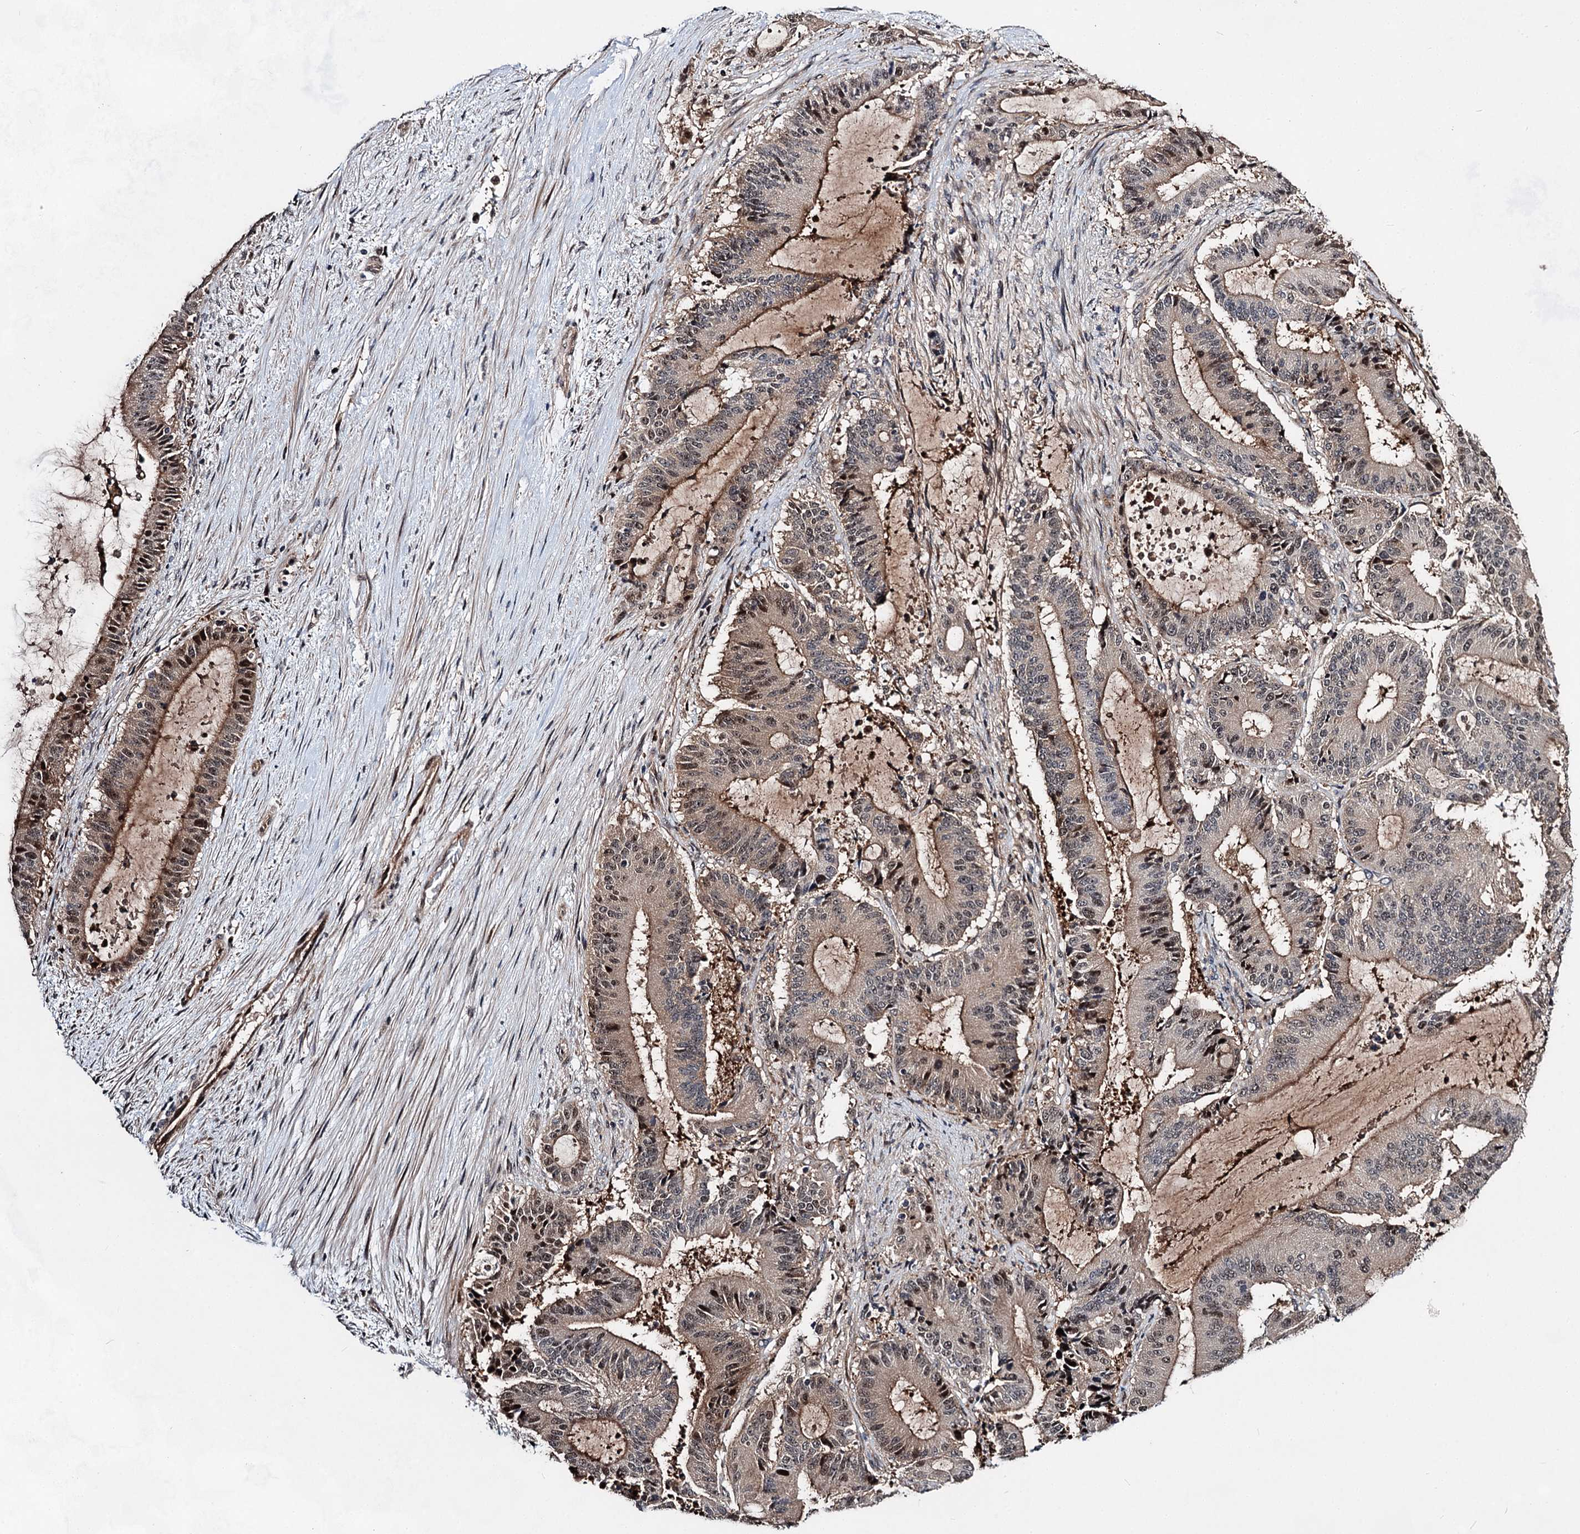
{"staining": {"intensity": "moderate", "quantity": "25%-75%", "location": "cytoplasmic/membranous,nuclear"}, "tissue": "liver cancer", "cell_type": "Tumor cells", "image_type": "cancer", "snomed": [{"axis": "morphology", "description": "Normal tissue, NOS"}, {"axis": "morphology", "description": "Cholangiocarcinoma"}, {"axis": "topography", "description": "Liver"}, {"axis": "topography", "description": "Peripheral nerve tissue"}], "caption": "Immunohistochemical staining of cholangiocarcinoma (liver) reveals medium levels of moderate cytoplasmic/membranous and nuclear staining in about 25%-75% of tumor cells.", "gene": "GPBP1", "patient": {"sex": "female", "age": 73}}